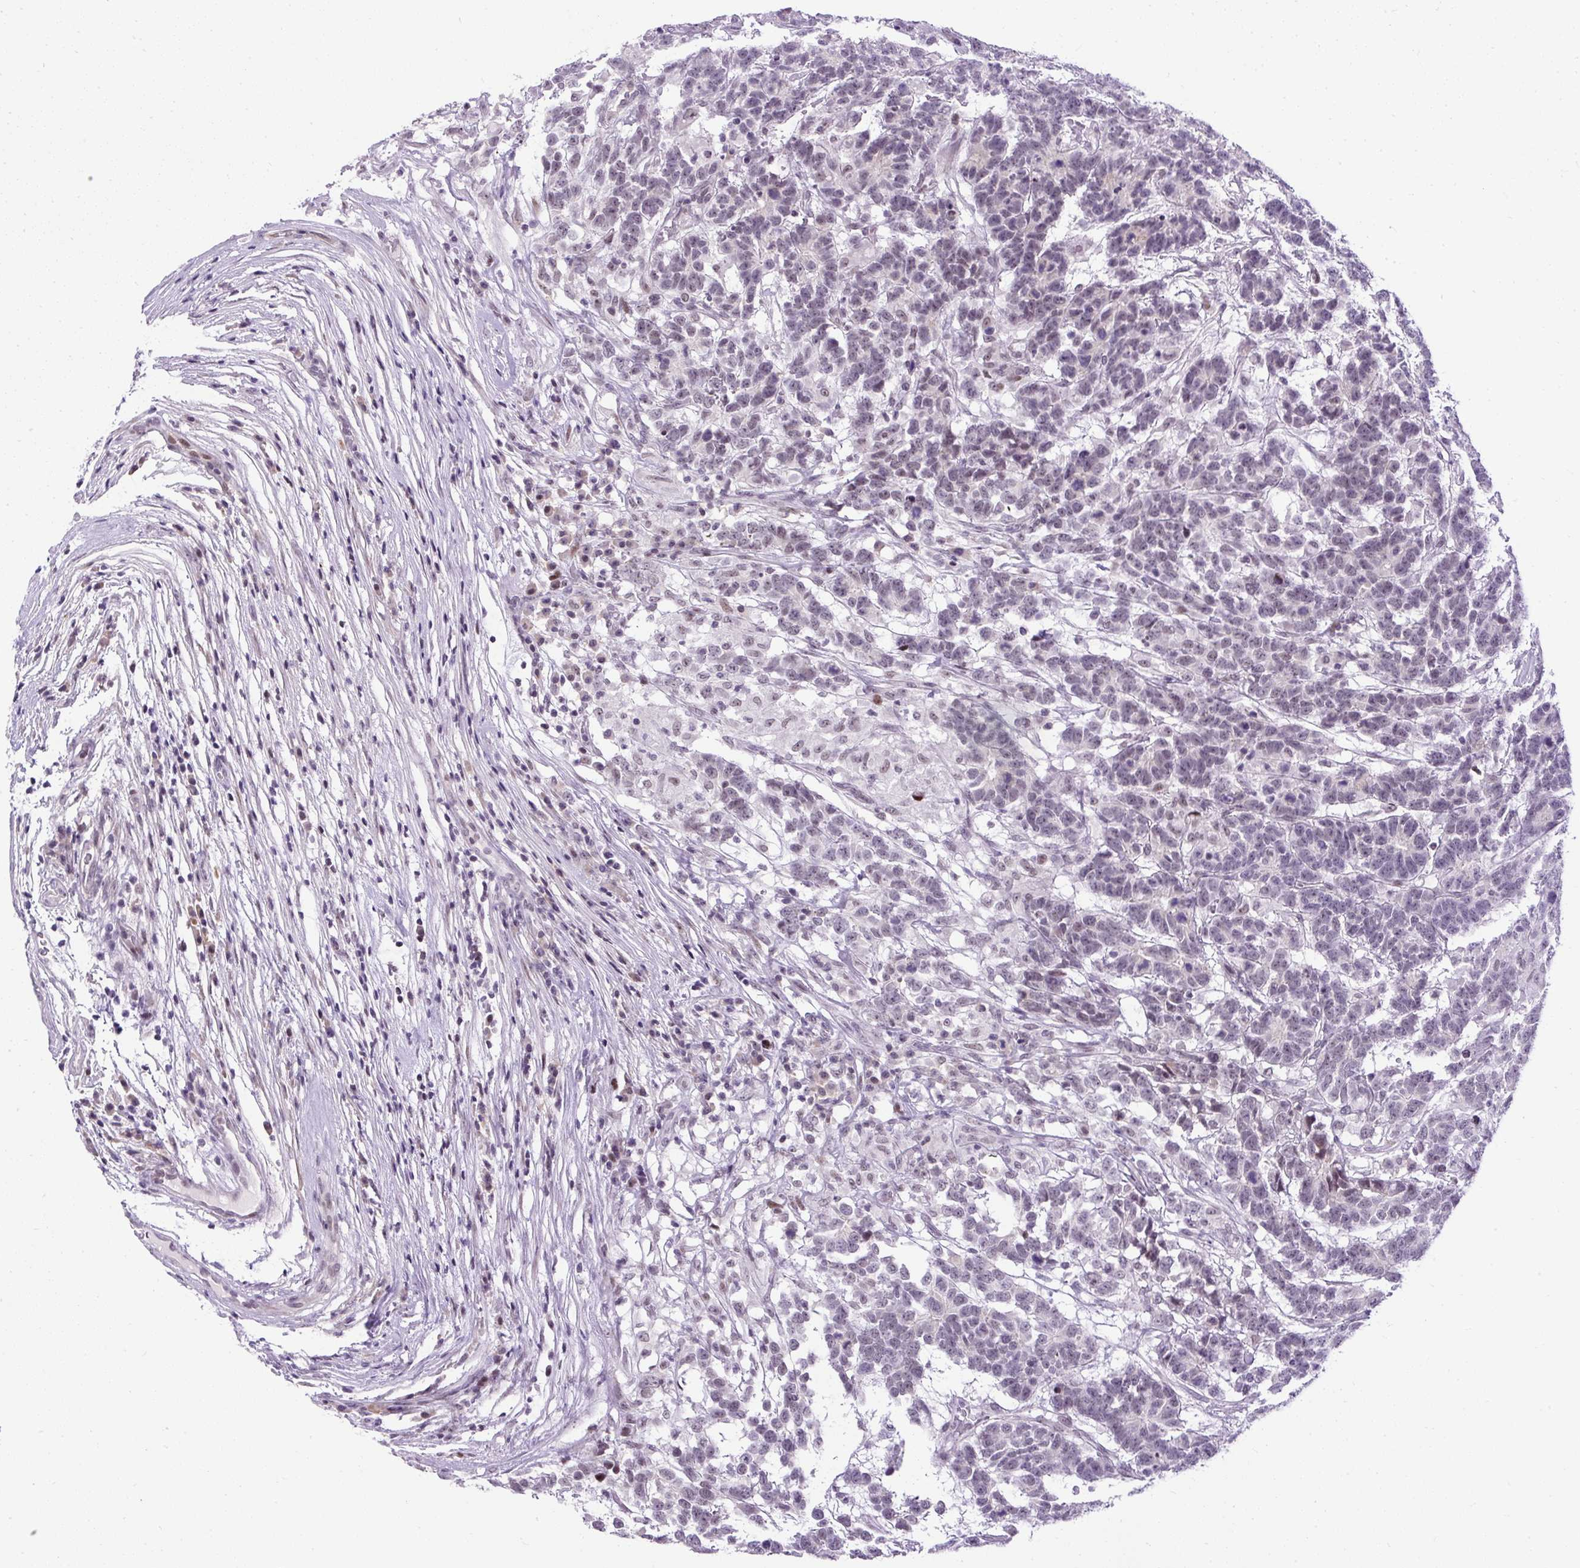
{"staining": {"intensity": "moderate", "quantity": "<25%", "location": "nuclear"}, "tissue": "testis cancer", "cell_type": "Tumor cells", "image_type": "cancer", "snomed": [{"axis": "morphology", "description": "Carcinoma, Embryonal, NOS"}, {"axis": "topography", "description": "Testis"}], "caption": "This is a photomicrograph of immunohistochemistry staining of testis cancer (embryonal carcinoma), which shows moderate positivity in the nuclear of tumor cells.", "gene": "ARHGEF18", "patient": {"sex": "male", "age": 26}}